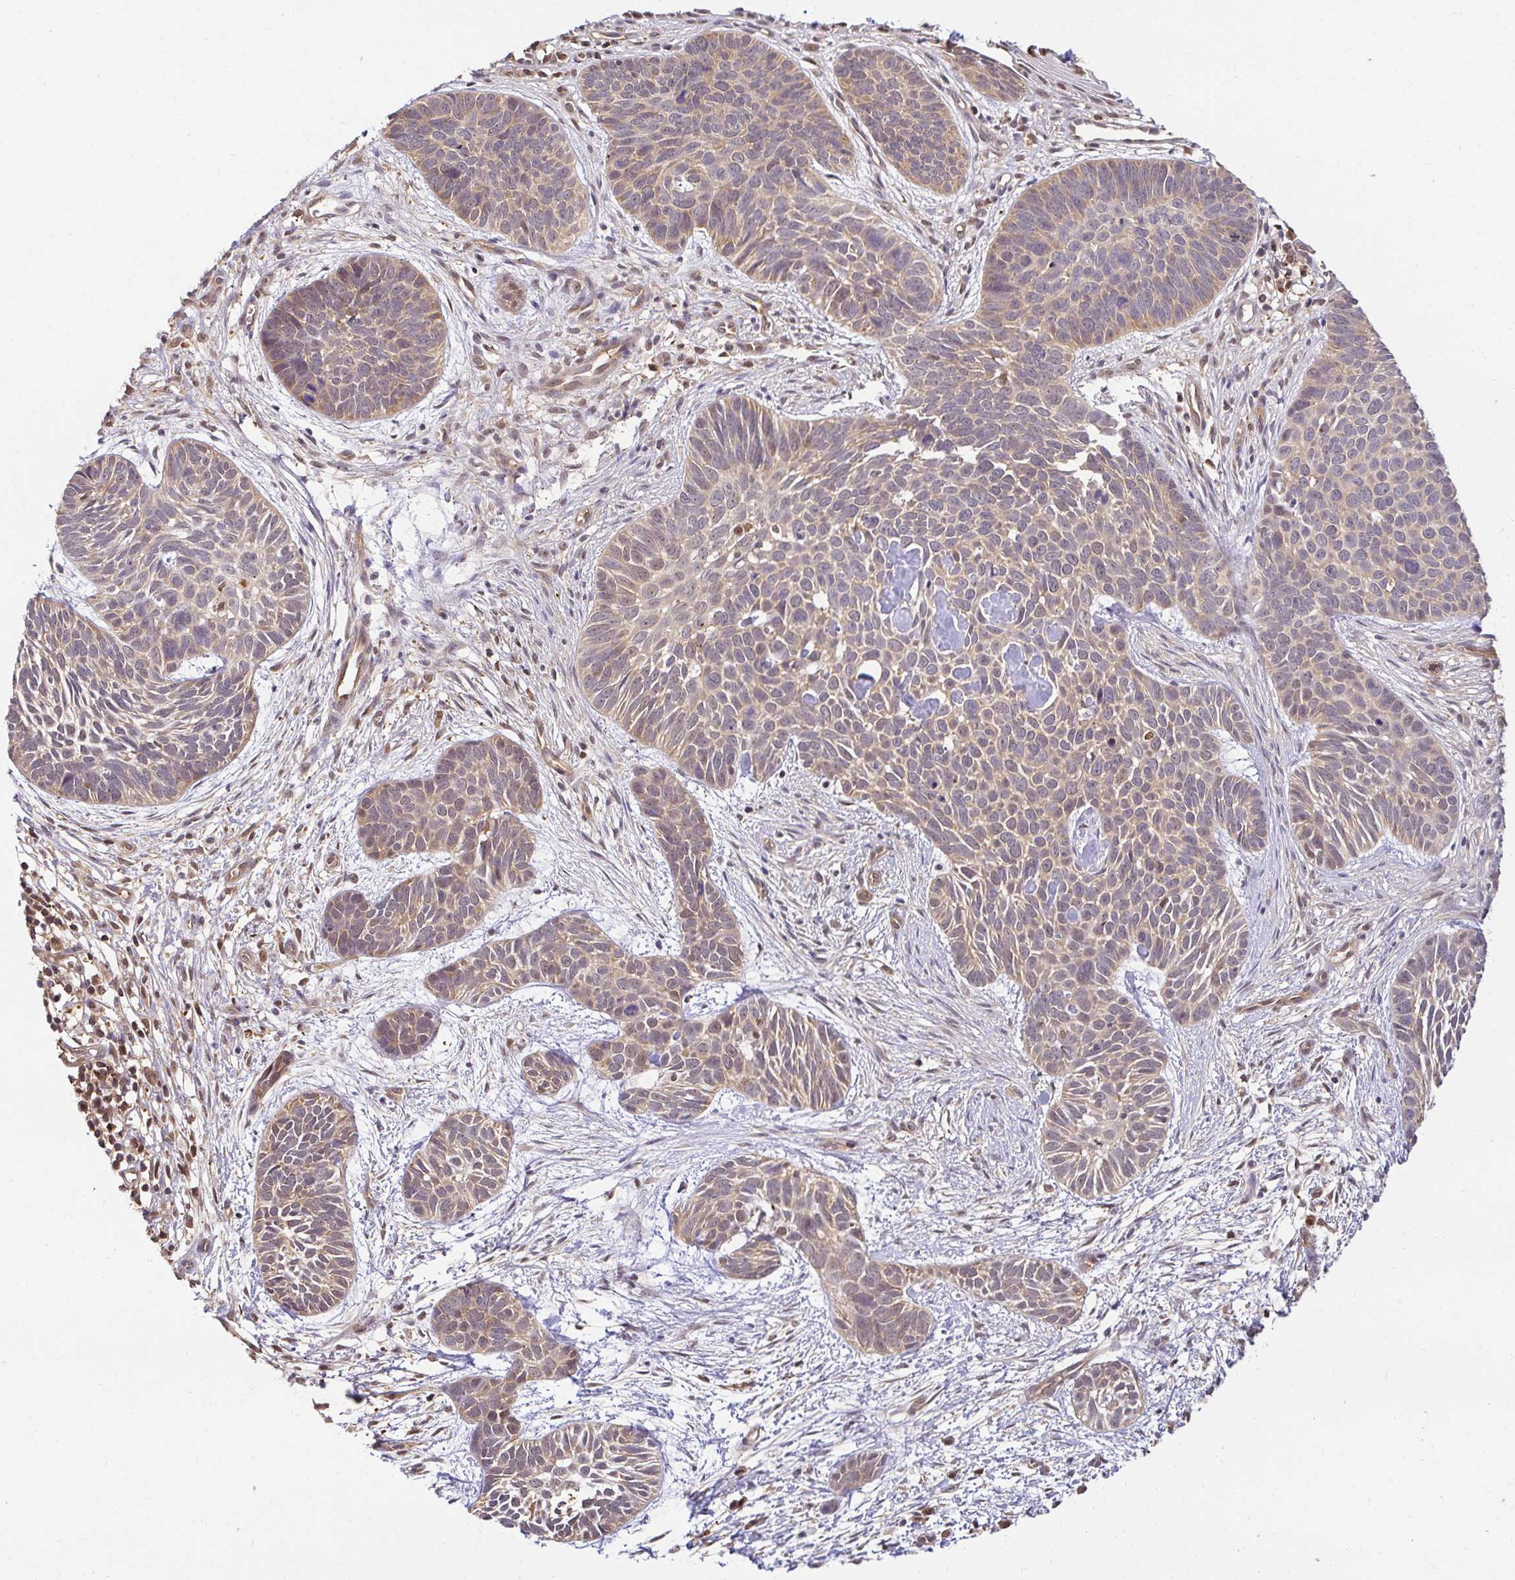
{"staining": {"intensity": "weak", "quantity": ">75%", "location": "cytoplasmic/membranous,nuclear"}, "tissue": "skin cancer", "cell_type": "Tumor cells", "image_type": "cancer", "snomed": [{"axis": "morphology", "description": "Basal cell carcinoma"}, {"axis": "topography", "description": "Skin"}], "caption": "Protein expression analysis of skin cancer demonstrates weak cytoplasmic/membranous and nuclear positivity in about >75% of tumor cells.", "gene": "PSMA4", "patient": {"sex": "male", "age": 69}}